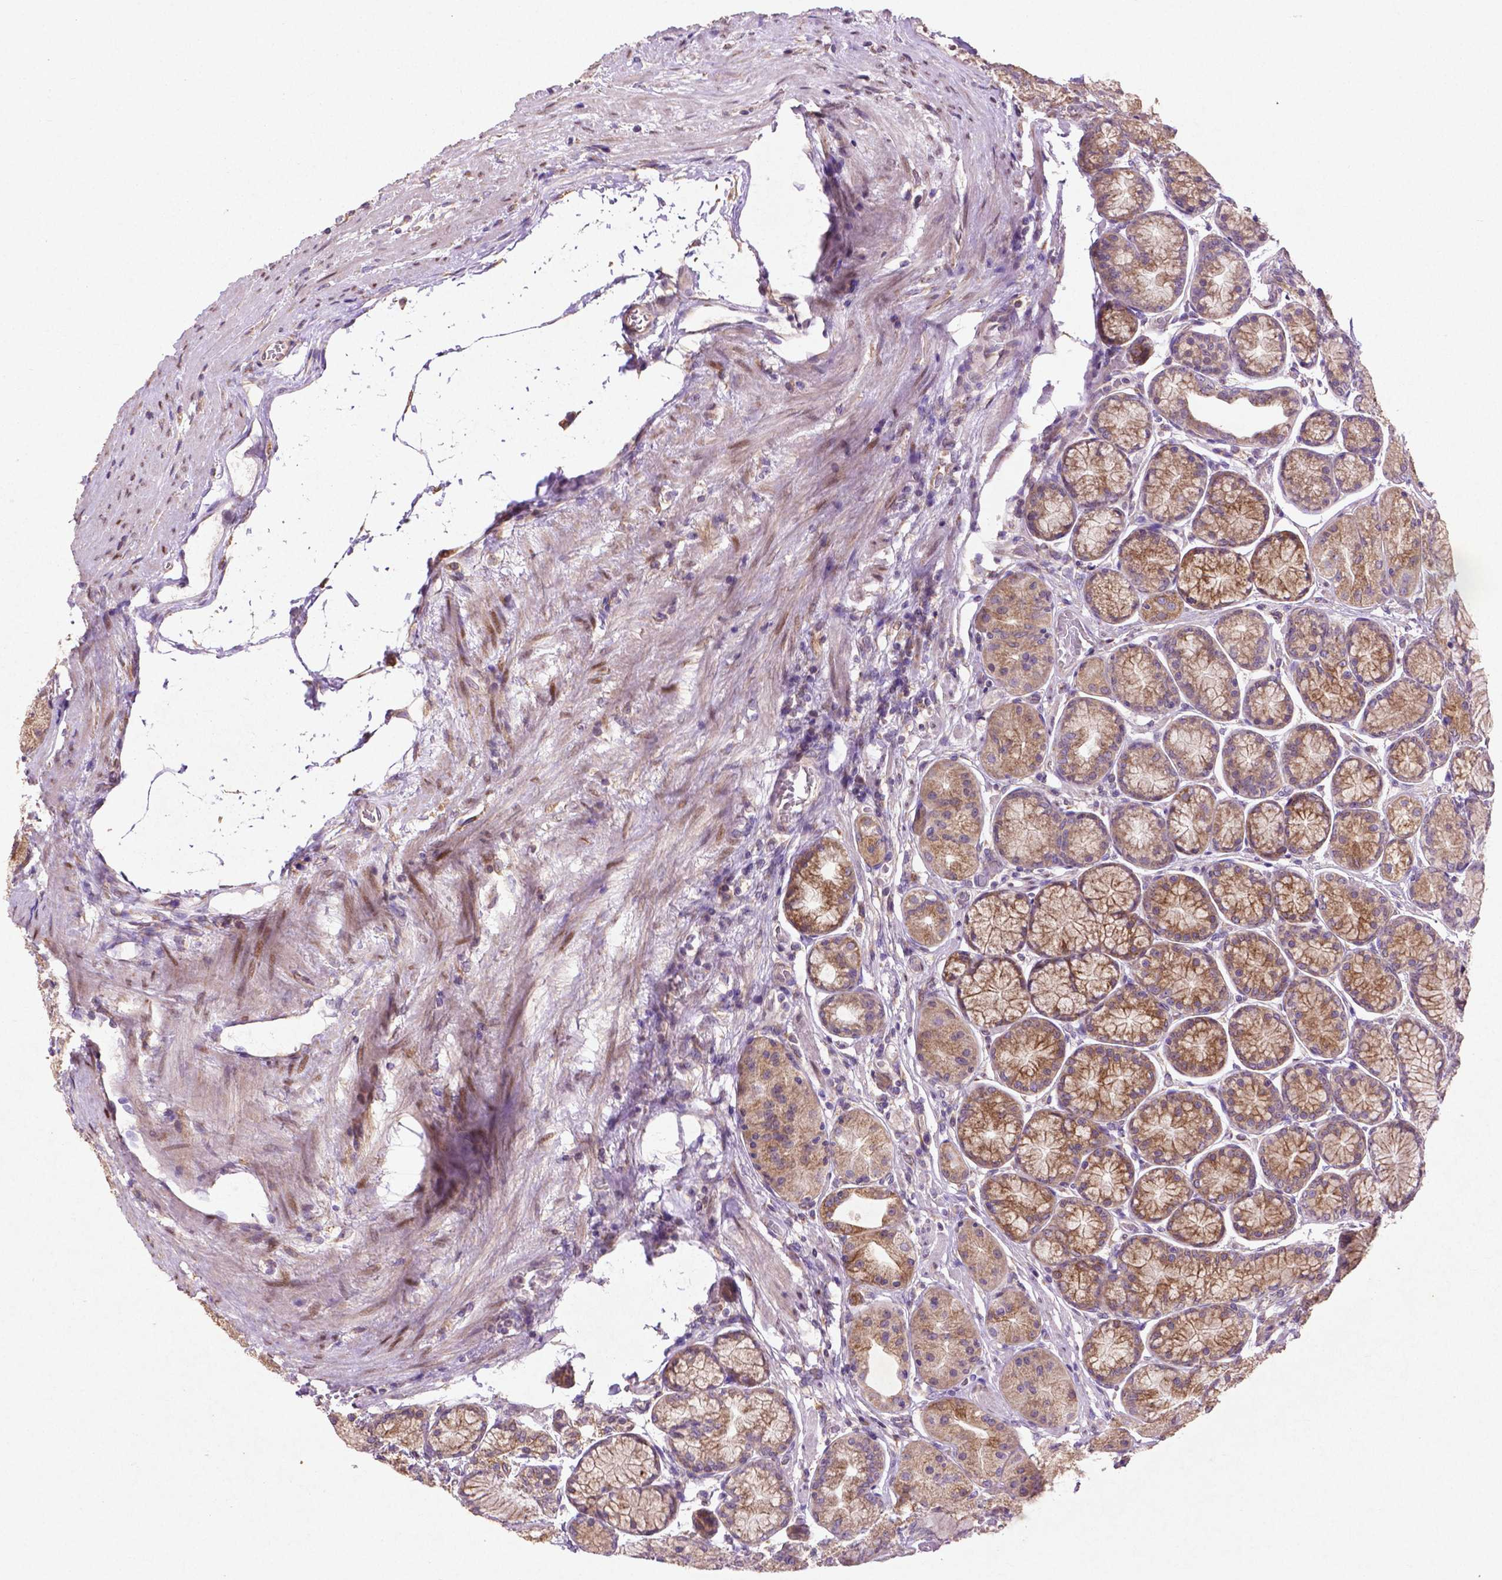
{"staining": {"intensity": "moderate", "quantity": ">75%", "location": "cytoplasmic/membranous"}, "tissue": "stomach", "cell_type": "Glandular cells", "image_type": "normal", "snomed": [{"axis": "morphology", "description": "Normal tissue, NOS"}, {"axis": "morphology", "description": "Adenocarcinoma, NOS"}, {"axis": "morphology", "description": "Adenocarcinoma, High grade"}, {"axis": "topography", "description": "Stomach, upper"}, {"axis": "topography", "description": "Stomach"}], "caption": "Glandular cells exhibit medium levels of moderate cytoplasmic/membranous expression in about >75% of cells in normal human stomach.", "gene": "MBTPS1", "patient": {"sex": "female", "age": 65}}